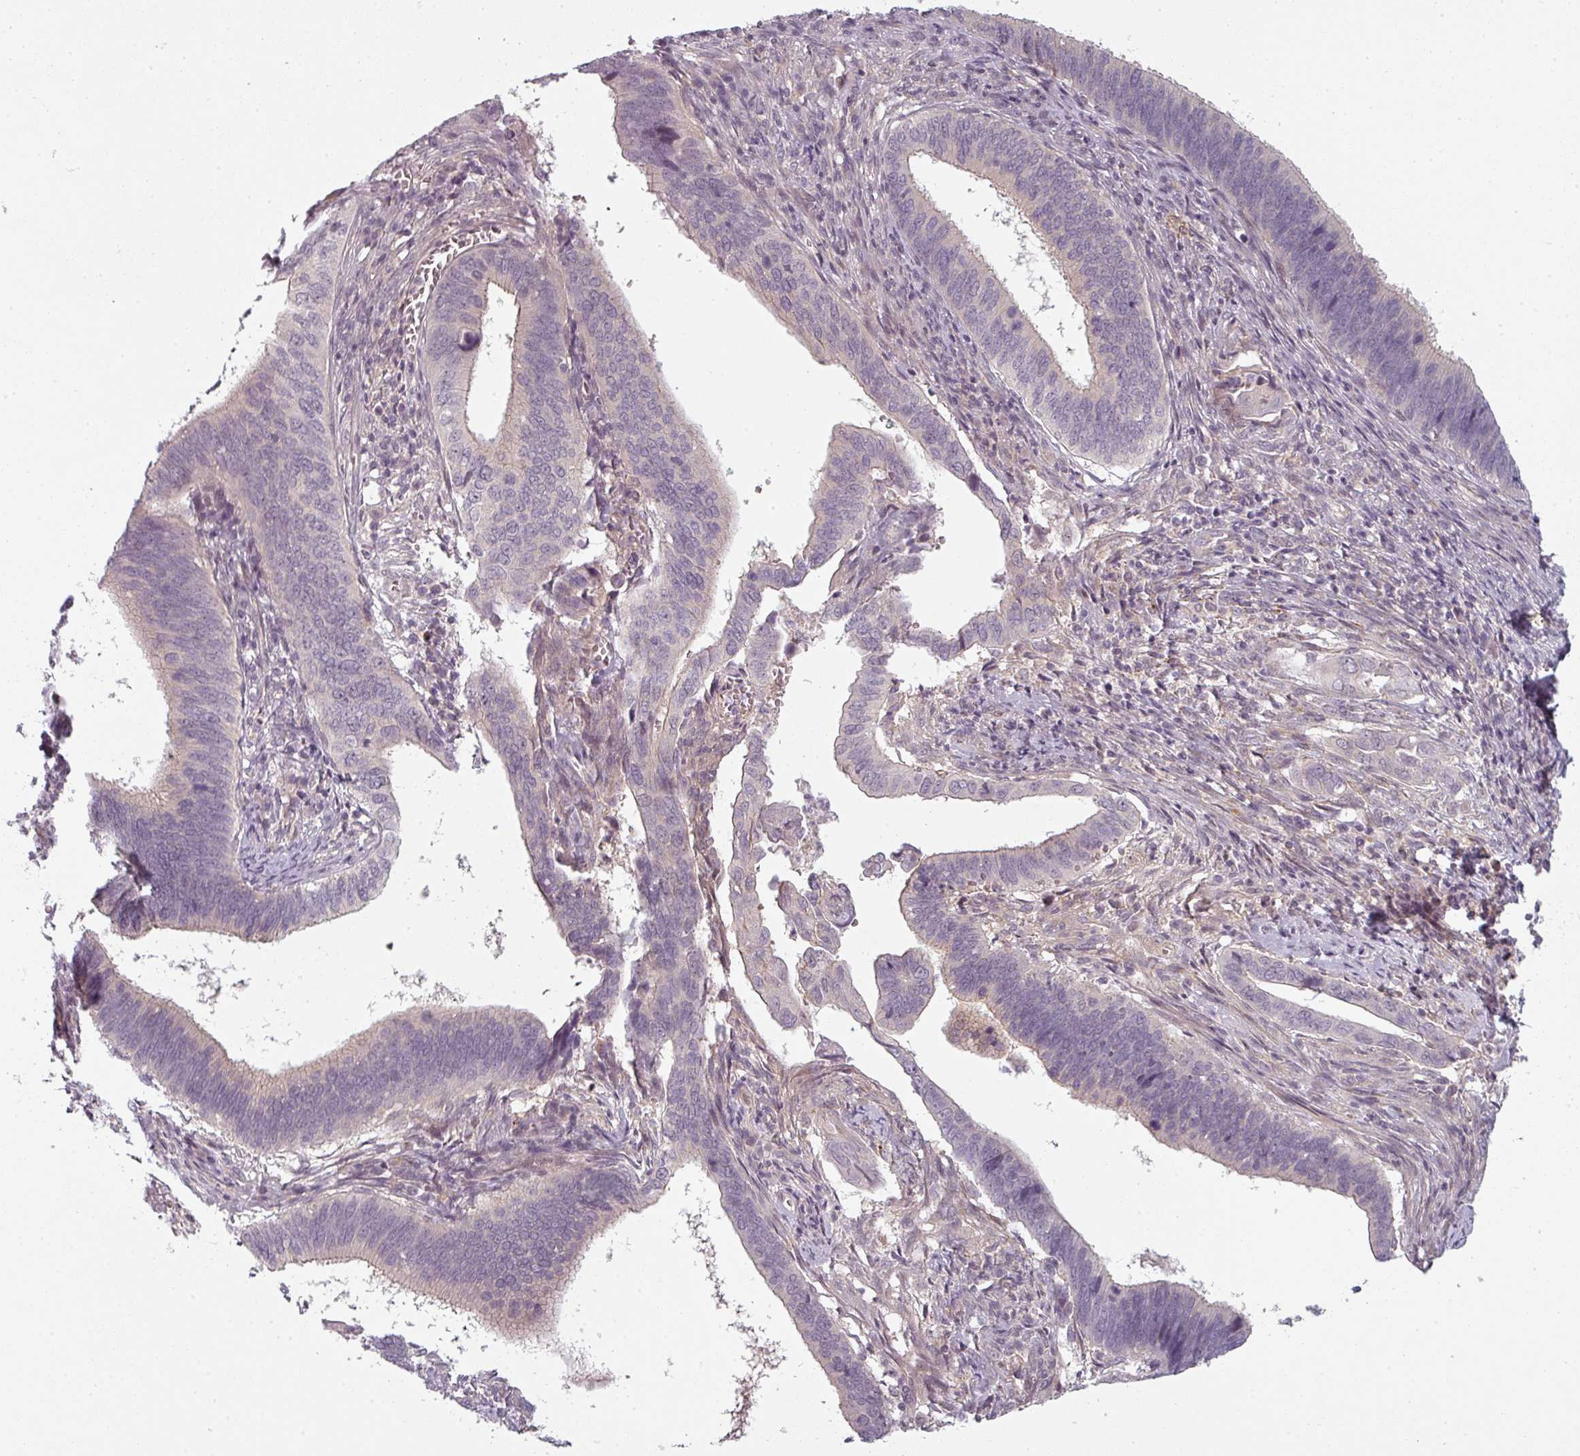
{"staining": {"intensity": "negative", "quantity": "none", "location": "none"}, "tissue": "cervical cancer", "cell_type": "Tumor cells", "image_type": "cancer", "snomed": [{"axis": "morphology", "description": "Adenocarcinoma, NOS"}, {"axis": "topography", "description": "Cervix"}], "caption": "Cervical cancer was stained to show a protein in brown. There is no significant staining in tumor cells.", "gene": "SLC16A9", "patient": {"sex": "female", "age": 42}}